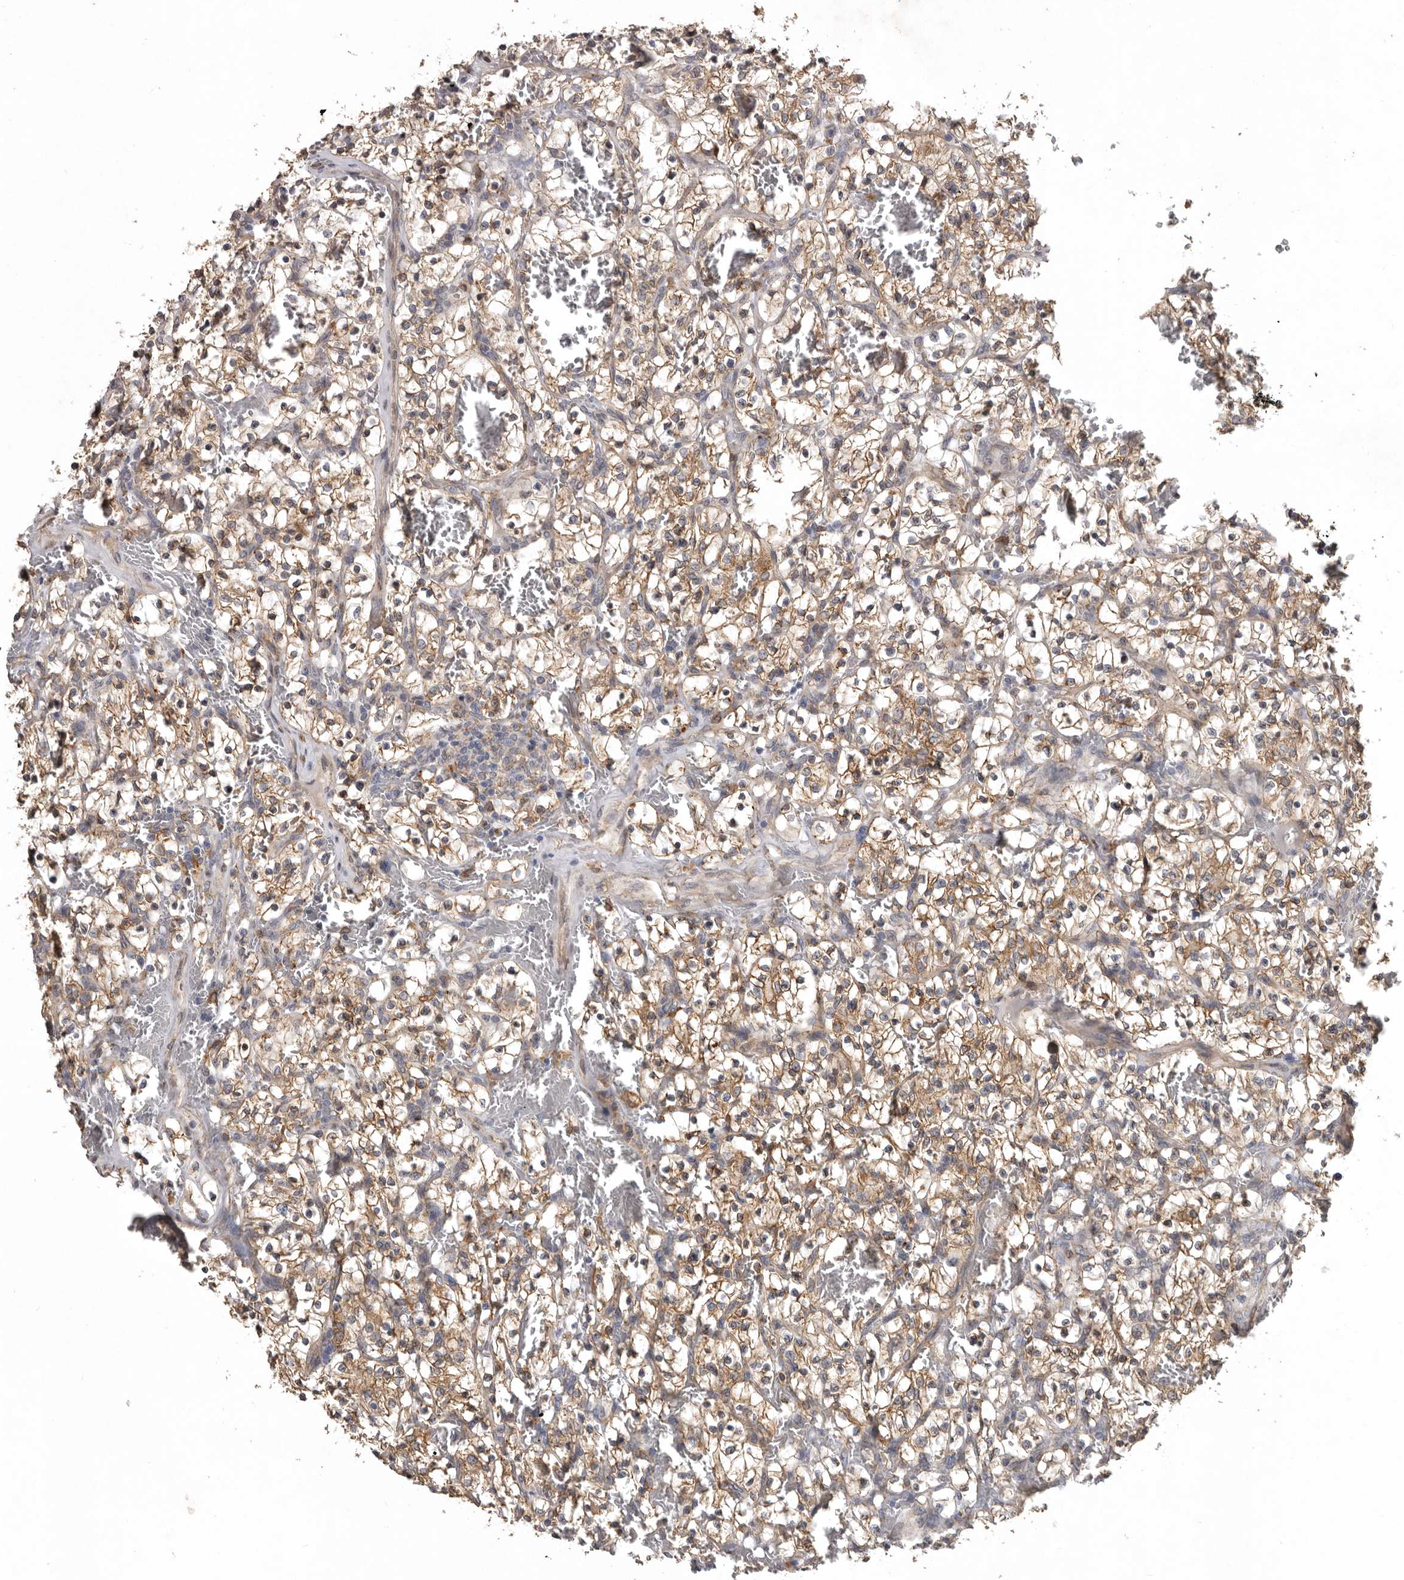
{"staining": {"intensity": "moderate", "quantity": ">75%", "location": "cytoplasmic/membranous"}, "tissue": "renal cancer", "cell_type": "Tumor cells", "image_type": "cancer", "snomed": [{"axis": "morphology", "description": "Adenocarcinoma, NOS"}, {"axis": "topography", "description": "Kidney"}], "caption": "Renal adenocarcinoma stained for a protein (brown) exhibits moderate cytoplasmic/membranous positive positivity in about >75% of tumor cells.", "gene": "INKA2", "patient": {"sex": "female", "age": 57}}